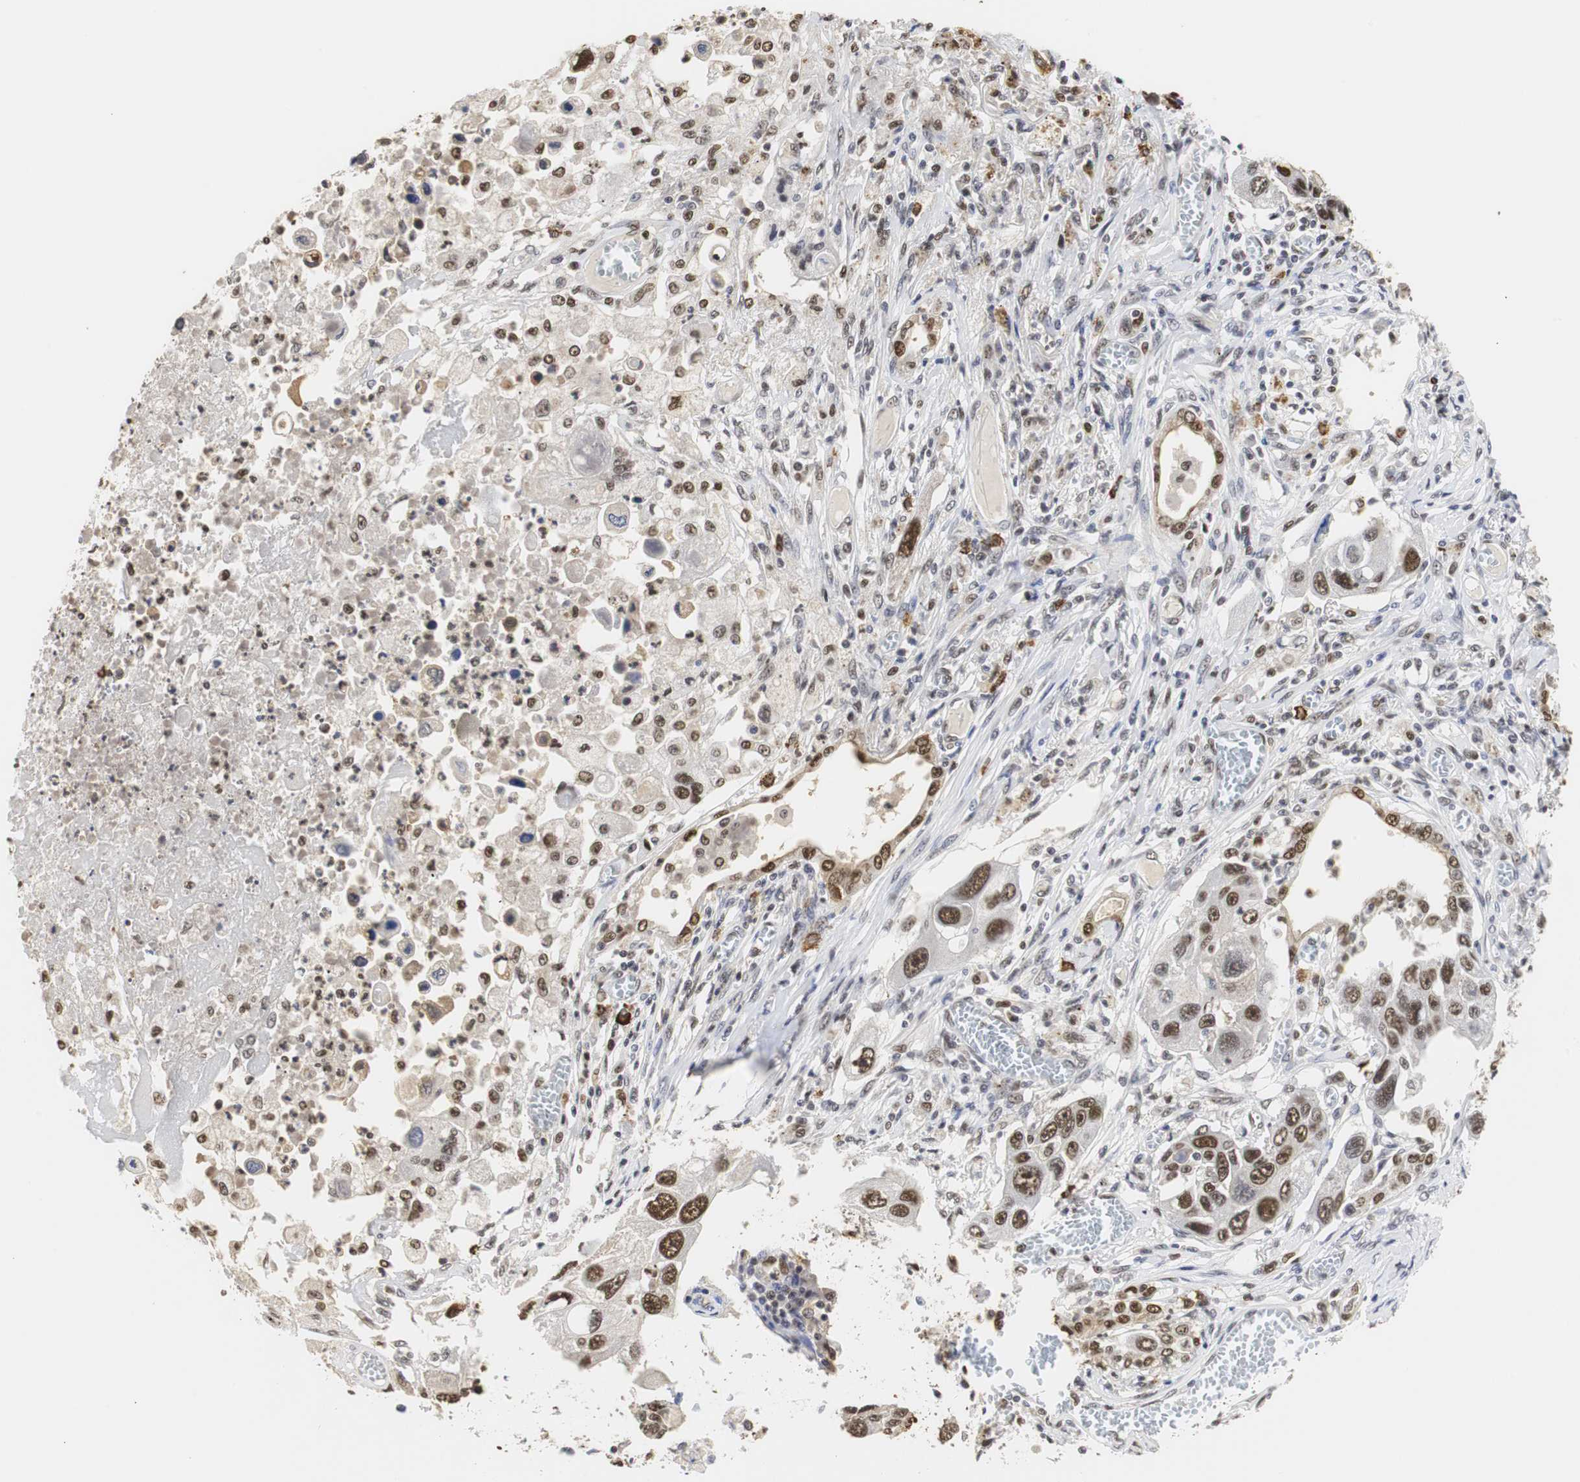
{"staining": {"intensity": "strong", "quantity": ">75%", "location": "nuclear"}, "tissue": "lung cancer", "cell_type": "Tumor cells", "image_type": "cancer", "snomed": [{"axis": "morphology", "description": "Squamous cell carcinoma, NOS"}, {"axis": "topography", "description": "Lung"}], "caption": "Human lung cancer stained for a protein (brown) exhibits strong nuclear positive staining in about >75% of tumor cells.", "gene": "ZFC3H1", "patient": {"sex": "male", "age": 71}}